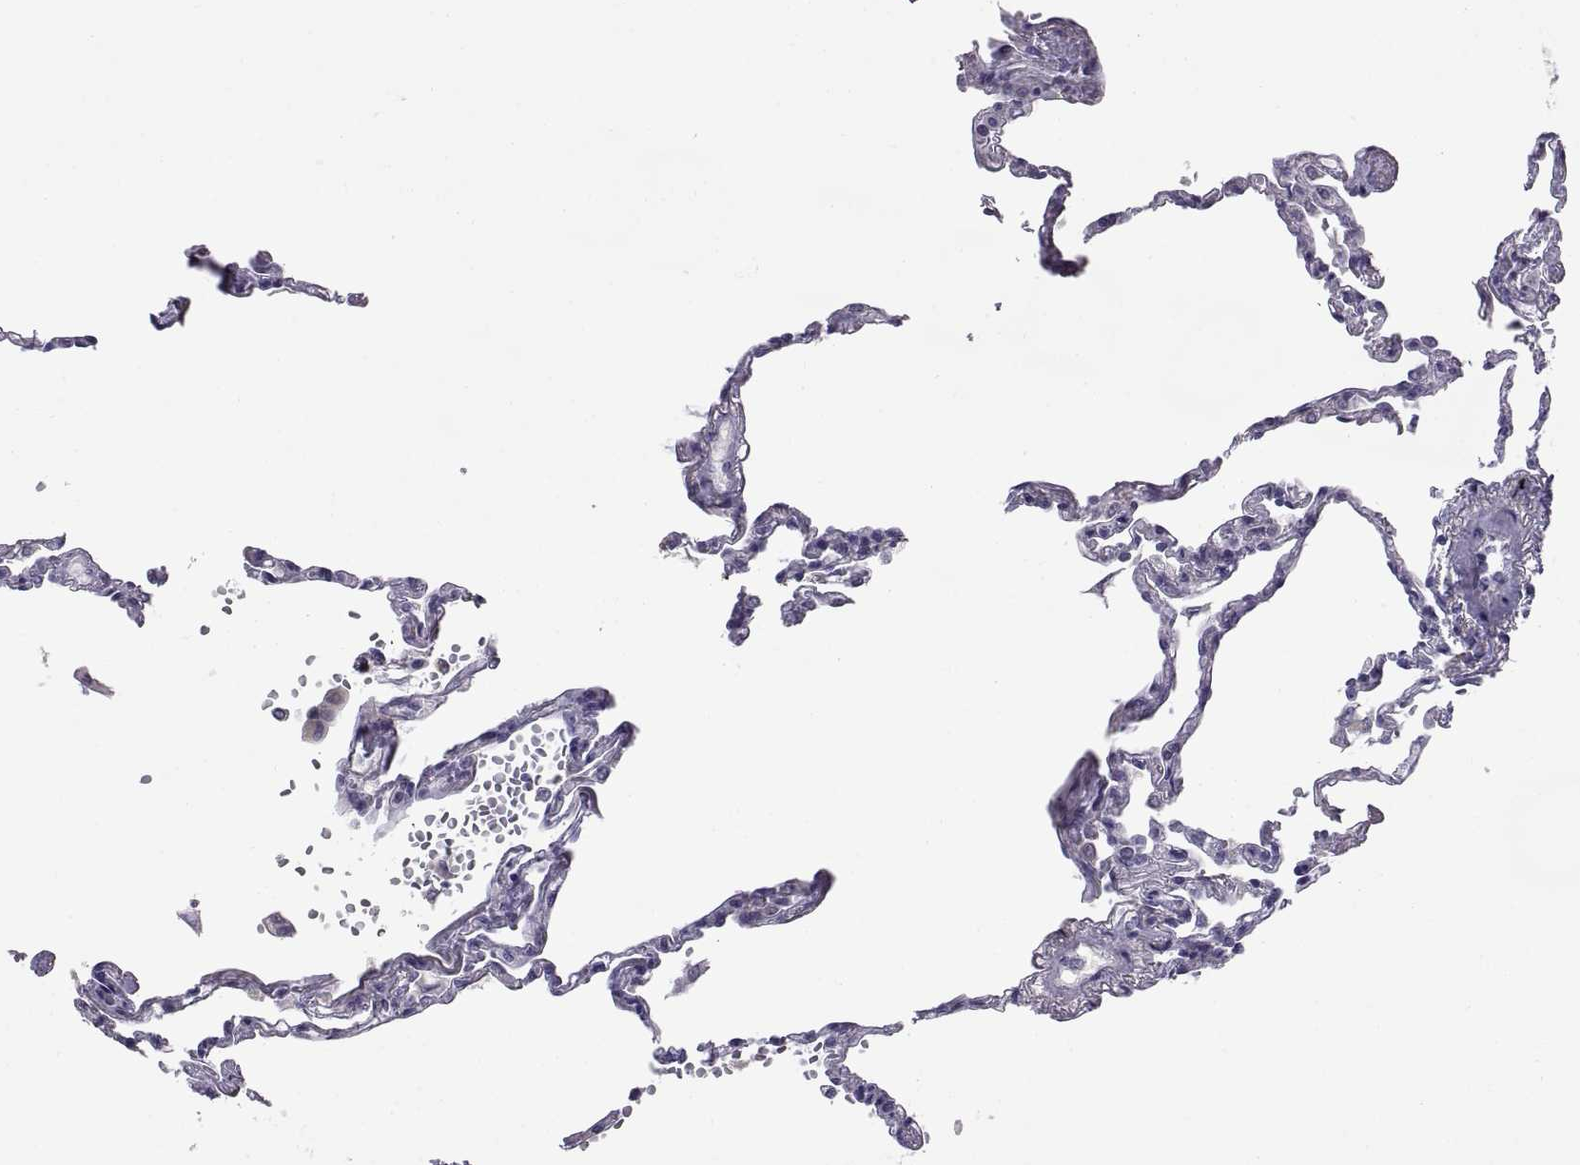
{"staining": {"intensity": "negative", "quantity": "none", "location": "none"}, "tissue": "lung", "cell_type": "Alveolar cells", "image_type": "normal", "snomed": [{"axis": "morphology", "description": "Normal tissue, NOS"}, {"axis": "topography", "description": "Lung"}], "caption": "Micrograph shows no protein positivity in alveolar cells of normal lung.", "gene": "MAGEB18", "patient": {"sex": "male", "age": 78}}